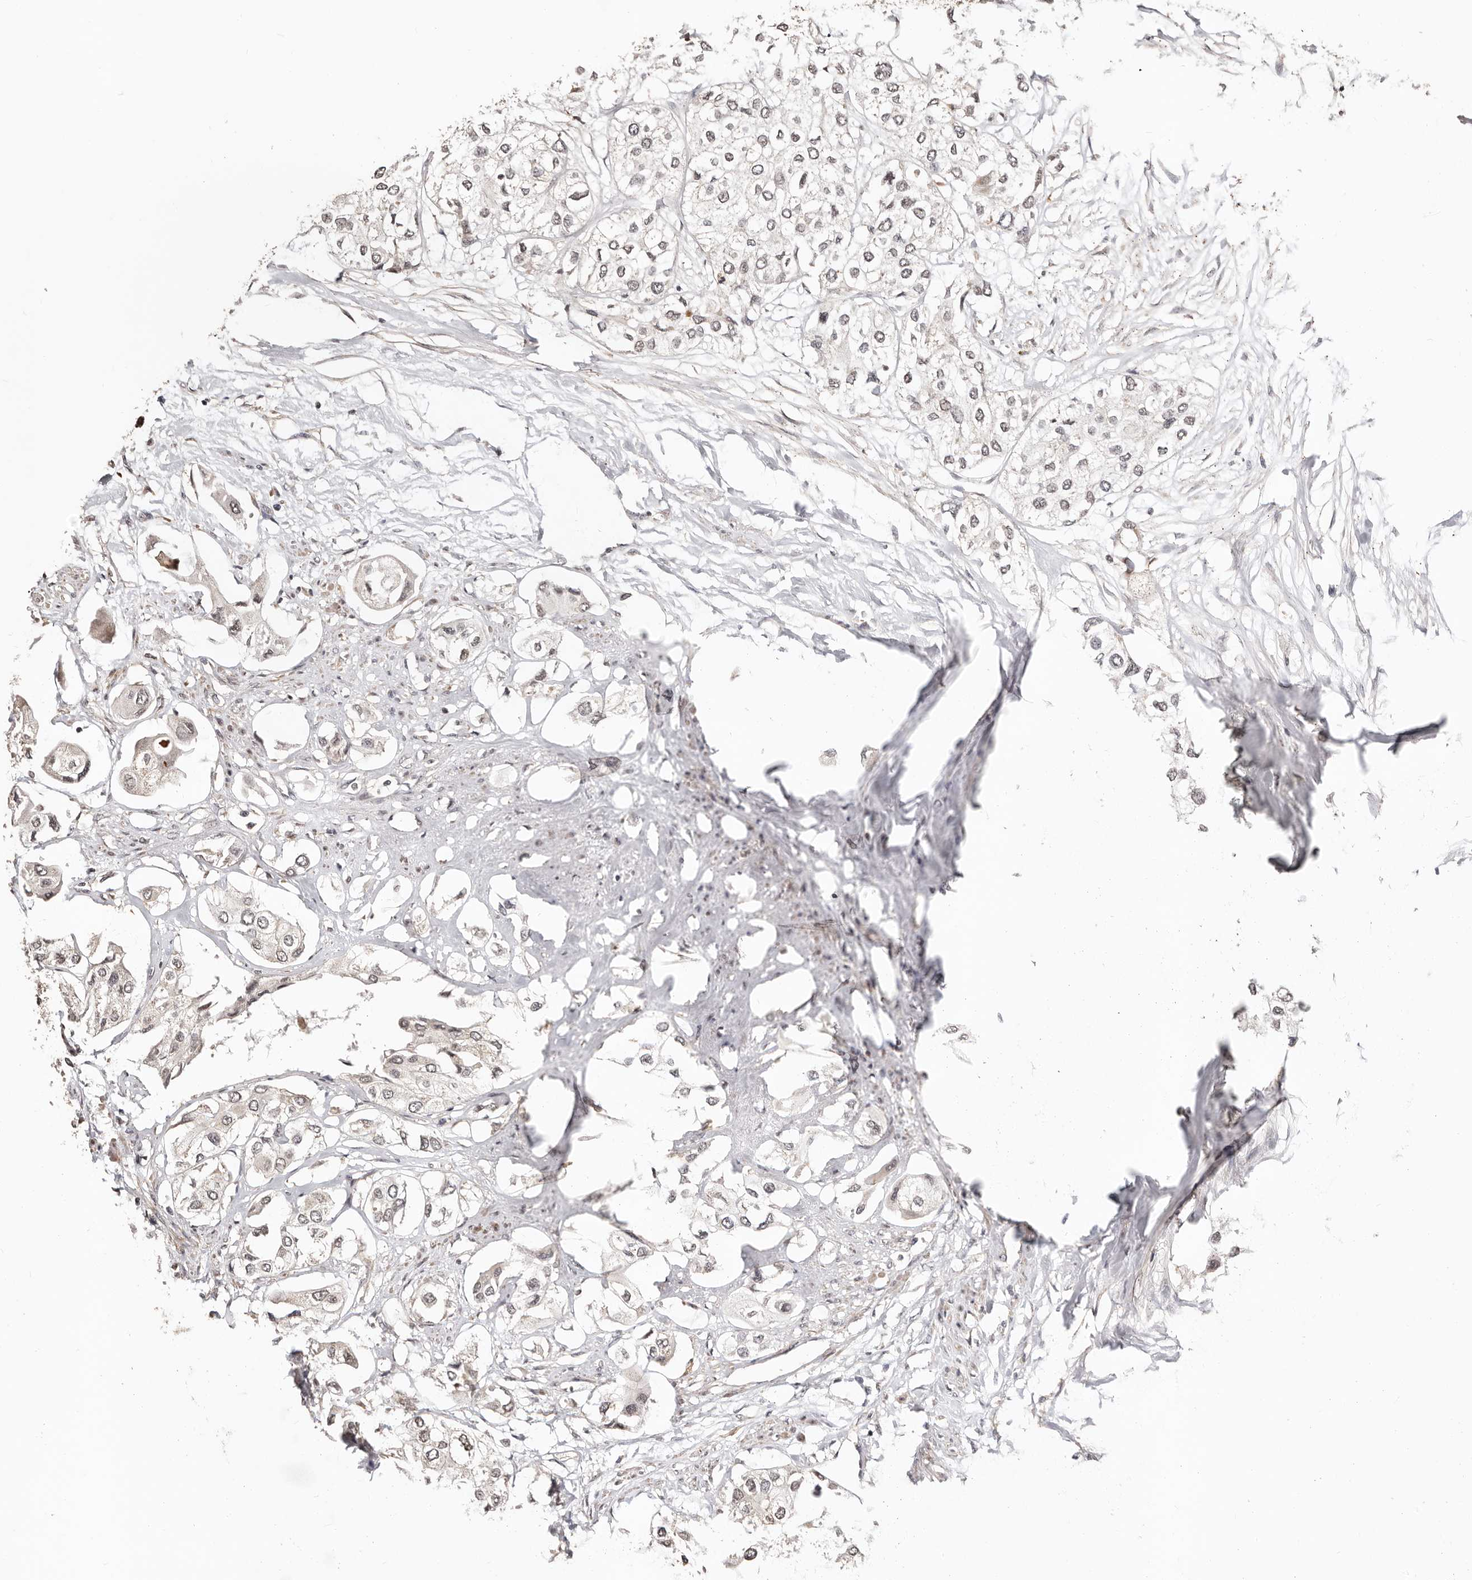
{"staining": {"intensity": "negative", "quantity": "none", "location": "none"}, "tissue": "urothelial cancer", "cell_type": "Tumor cells", "image_type": "cancer", "snomed": [{"axis": "morphology", "description": "Urothelial carcinoma, High grade"}, {"axis": "topography", "description": "Urinary bladder"}], "caption": "Tumor cells are negative for brown protein staining in urothelial cancer.", "gene": "CTNNBL1", "patient": {"sex": "male", "age": 64}}